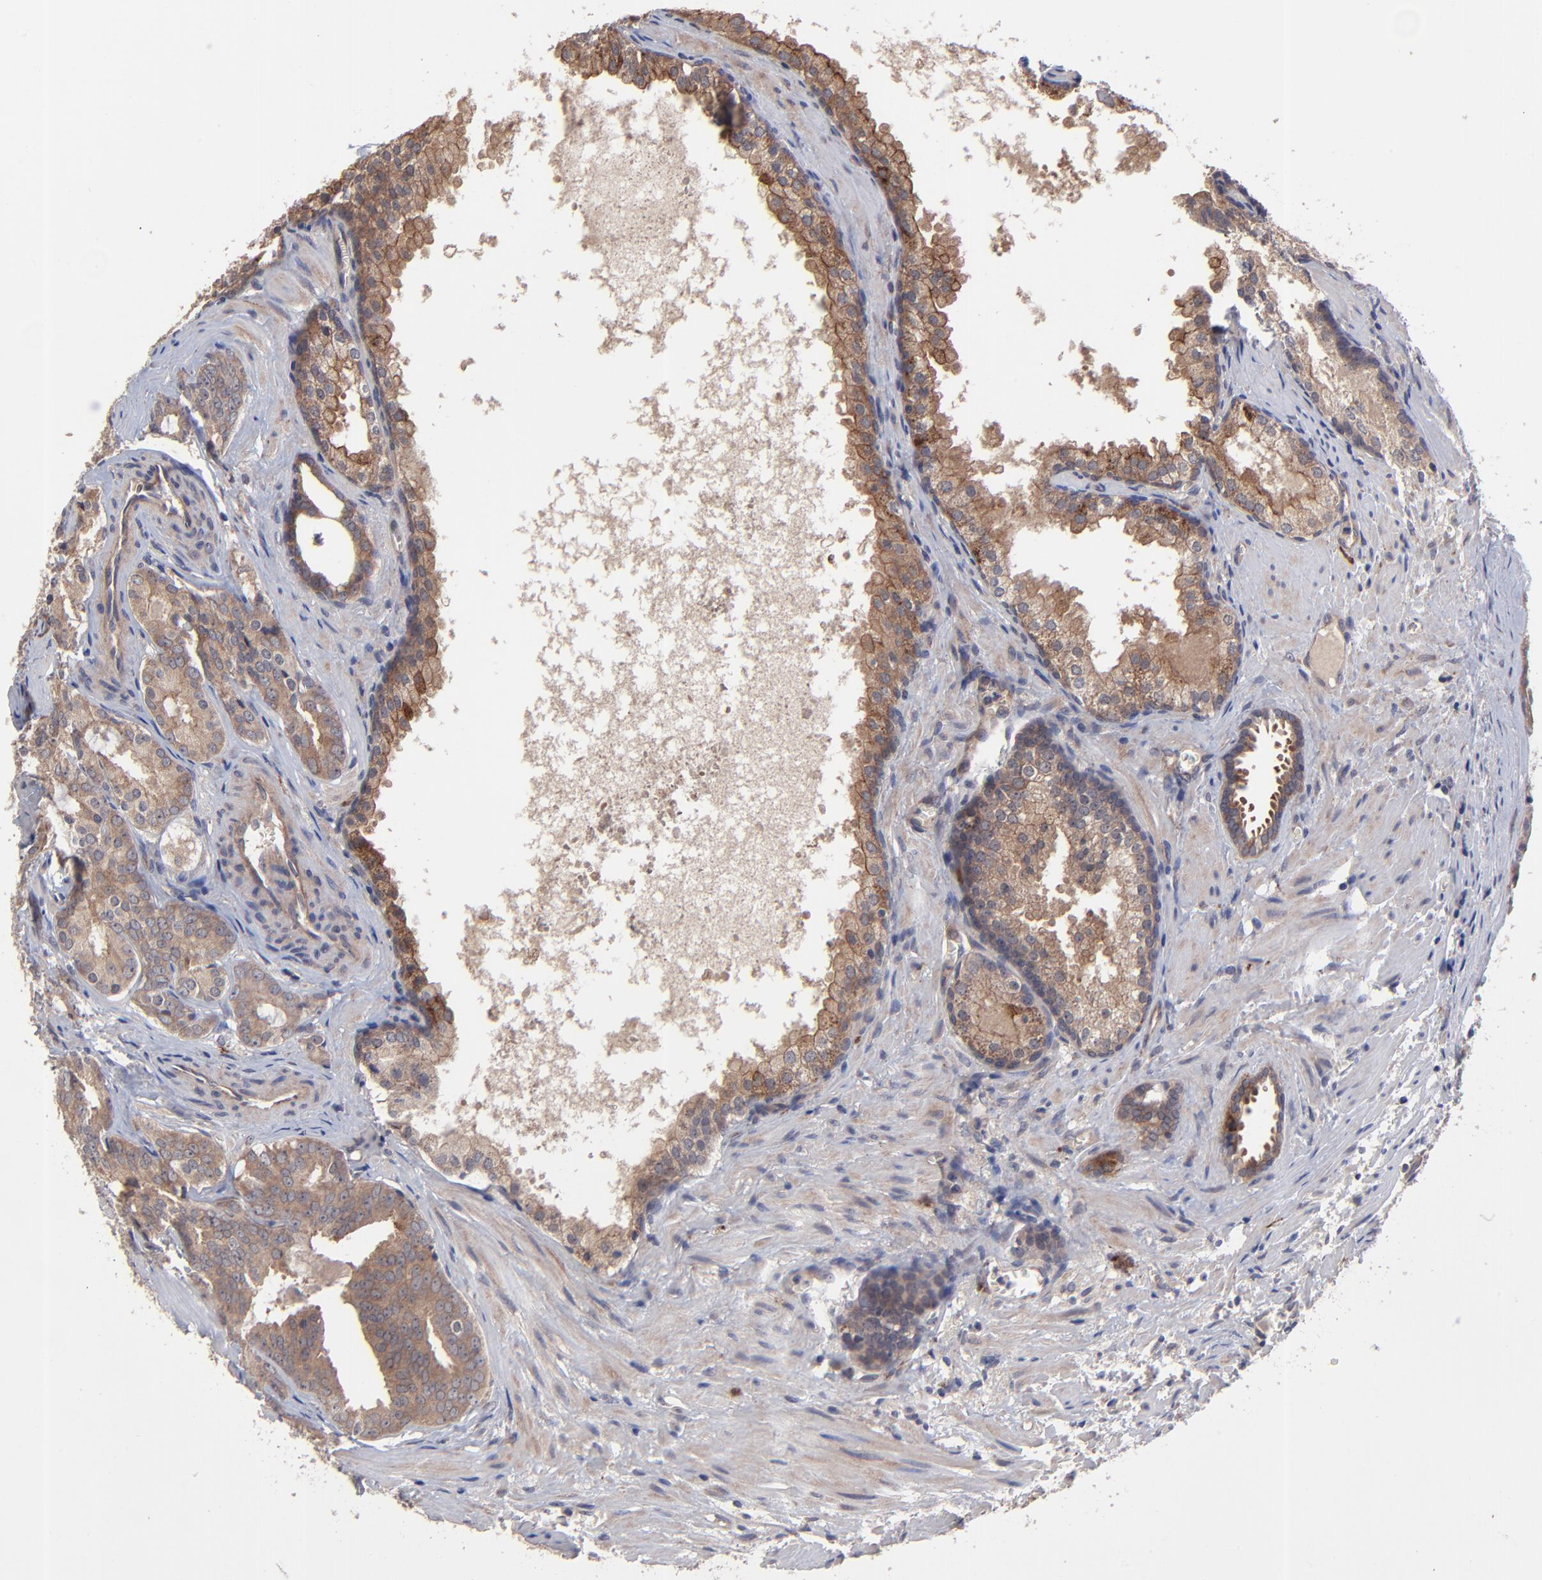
{"staining": {"intensity": "moderate", "quantity": ">75%", "location": "cytoplasmic/membranous"}, "tissue": "prostate cancer", "cell_type": "Tumor cells", "image_type": "cancer", "snomed": [{"axis": "morphology", "description": "Adenocarcinoma, Medium grade"}, {"axis": "topography", "description": "Prostate"}], "caption": "Immunohistochemical staining of human adenocarcinoma (medium-grade) (prostate) shows medium levels of moderate cytoplasmic/membranous protein positivity in about >75% of tumor cells.", "gene": "ZNF780B", "patient": {"sex": "male", "age": 64}}